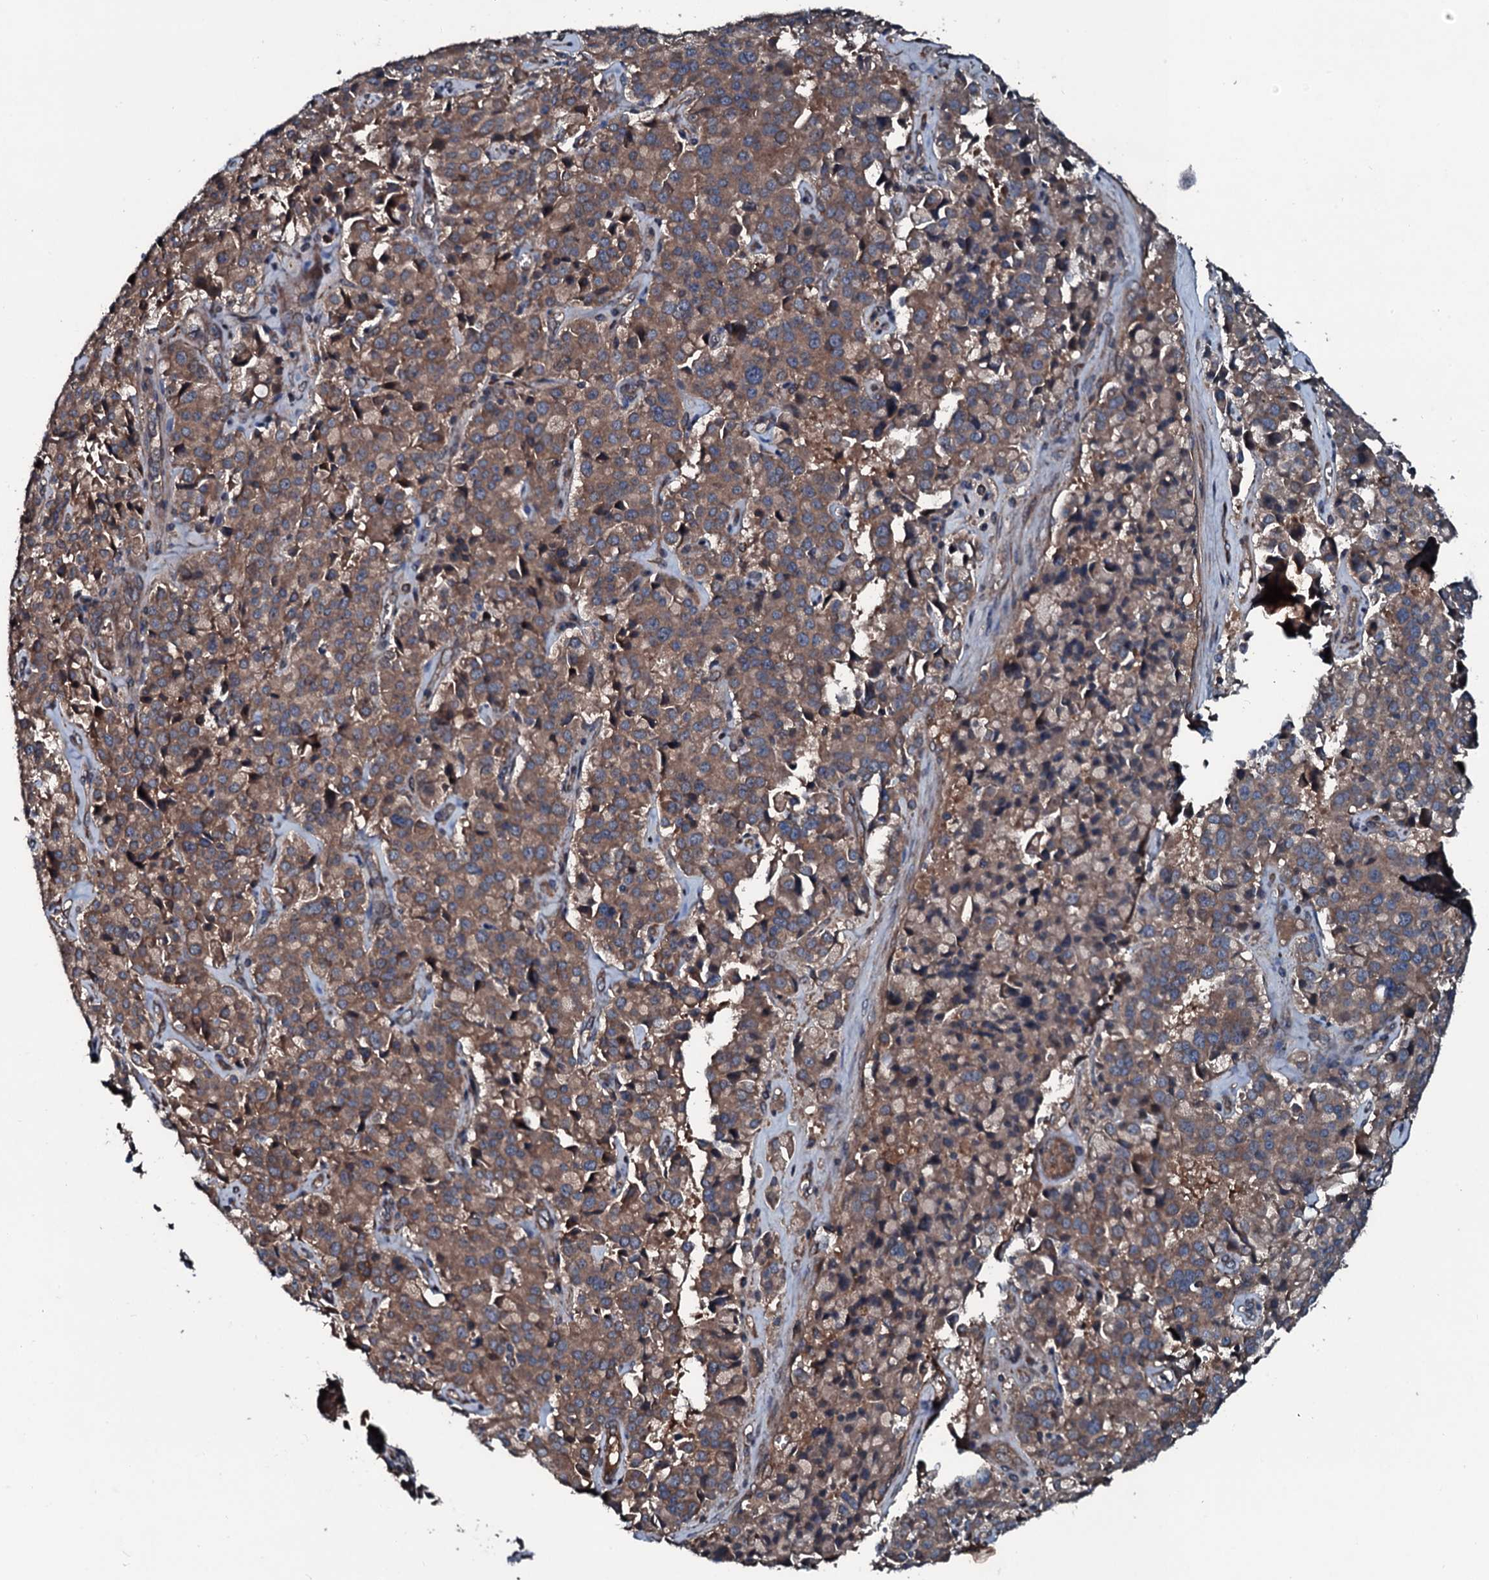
{"staining": {"intensity": "moderate", "quantity": ">75%", "location": "cytoplasmic/membranous"}, "tissue": "pancreatic cancer", "cell_type": "Tumor cells", "image_type": "cancer", "snomed": [{"axis": "morphology", "description": "Adenocarcinoma, NOS"}, {"axis": "topography", "description": "Pancreas"}], "caption": "Tumor cells demonstrate medium levels of moderate cytoplasmic/membranous staining in approximately >75% of cells in adenocarcinoma (pancreatic).", "gene": "AARS1", "patient": {"sex": "male", "age": 65}}